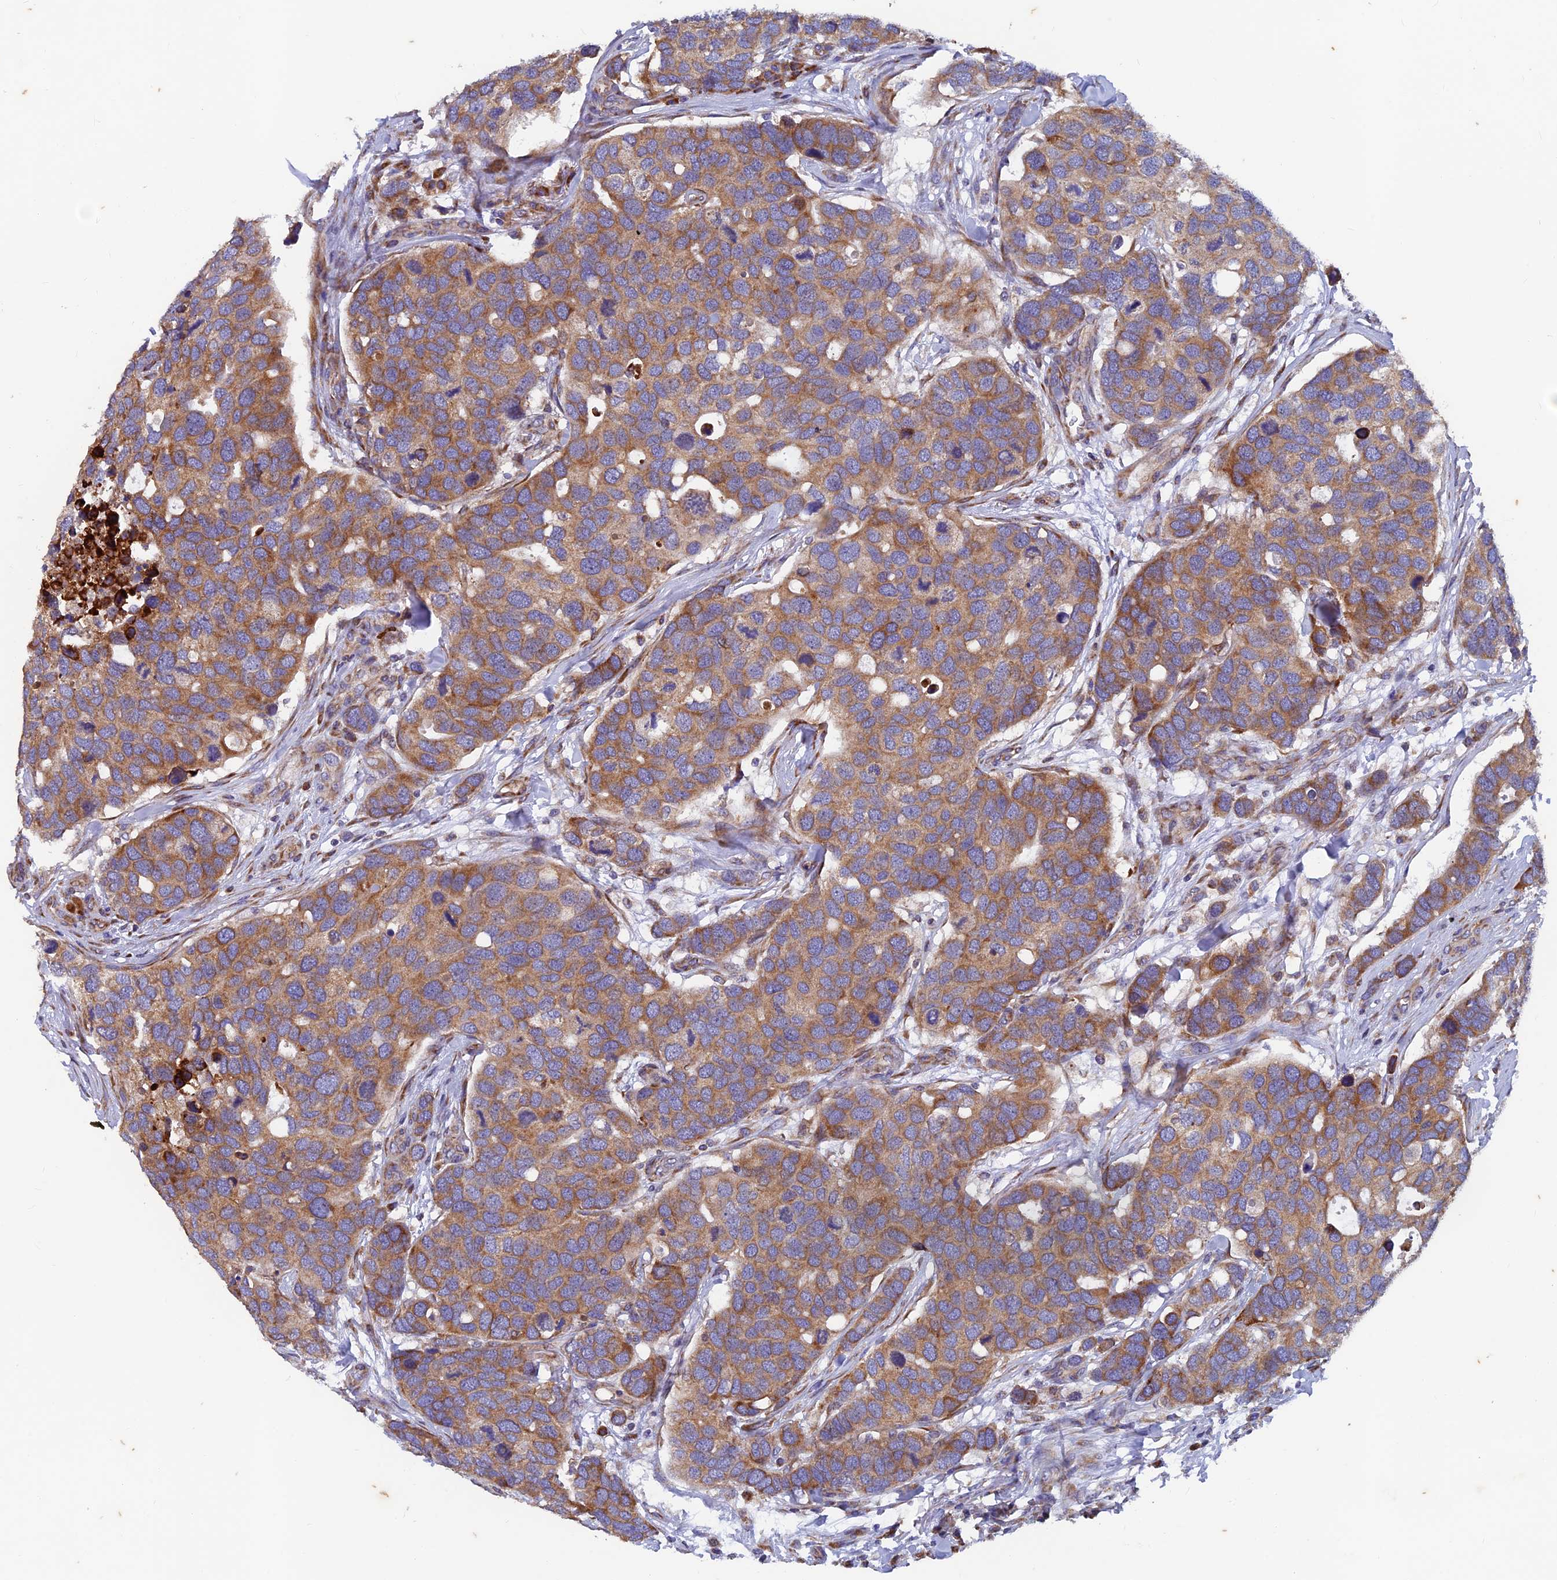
{"staining": {"intensity": "moderate", "quantity": ">75%", "location": "cytoplasmic/membranous"}, "tissue": "breast cancer", "cell_type": "Tumor cells", "image_type": "cancer", "snomed": [{"axis": "morphology", "description": "Duct carcinoma"}, {"axis": "topography", "description": "Breast"}], "caption": "Immunohistochemistry (IHC) histopathology image of neoplastic tissue: human breast cancer stained using immunohistochemistry displays medium levels of moderate protein expression localized specifically in the cytoplasmic/membranous of tumor cells, appearing as a cytoplasmic/membranous brown color.", "gene": "AP4S1", "patient": {"sex": "female", "age": 83}}